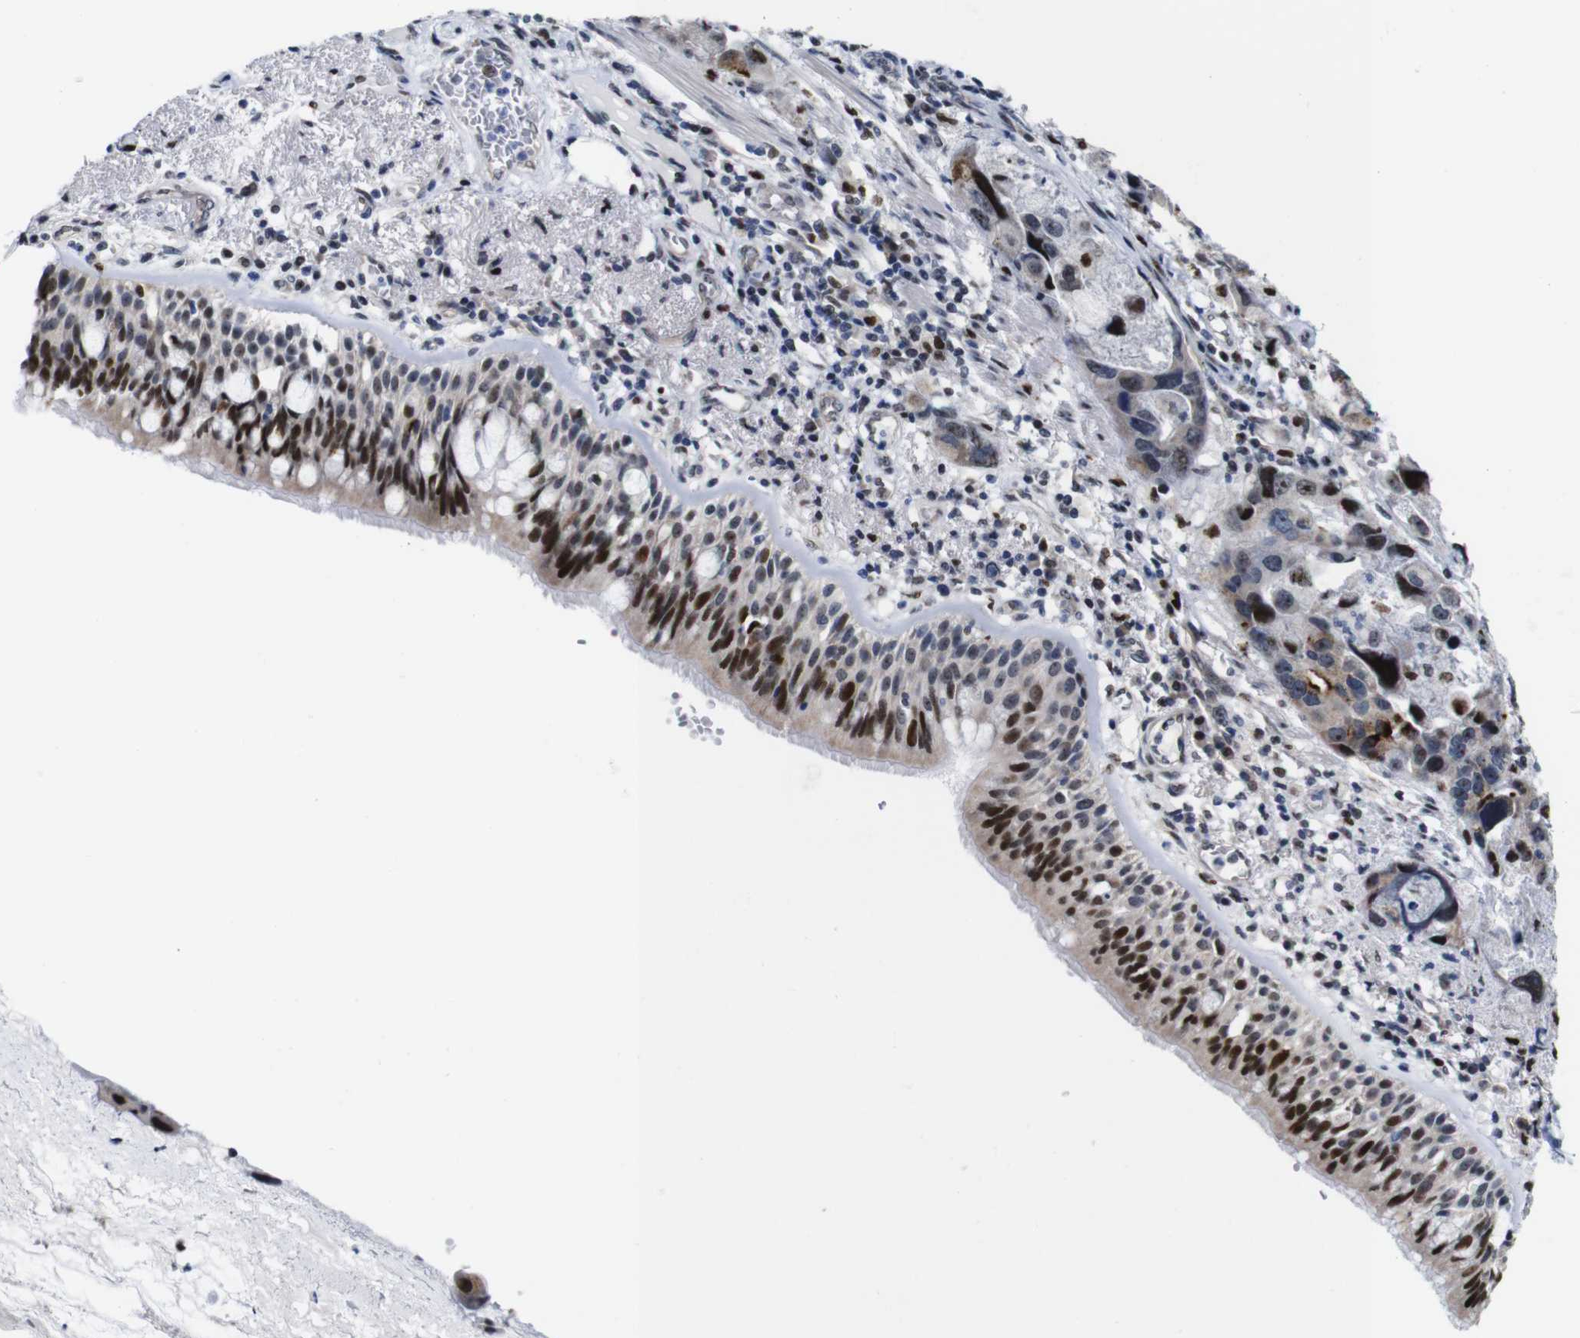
{"staining": {"intensity": "strong", "quantity": ">75%", "location": "nuclear"}, "tissue": "bronchus", "cell_type": "Respiratory epithelial cells", "image_type": "normal", "snomed": [{"axis": "morphology", "description": "Normal tissue, NOS"}, {"axis": "morphology", "description": "Adenocarcinoma, NOS"}, {"axis": "morphology", "description": "Adenocarcinoma, metastatic, NOS"}, {"axis": "topography", "description": "Lymph node"}, {"axis": "topography", "description": "Bronchus"}, {"axis": "topography", "description": "Lung"}], "caption": "A brown stain shows strong nuclear positivity of a protein in respiratory epithelial cells of normal bronchus. The protein is shown in brown color, while the nuclei are stained blue.", "gene": "GATA6", "patient": {"sex": "female", "age": 54}}